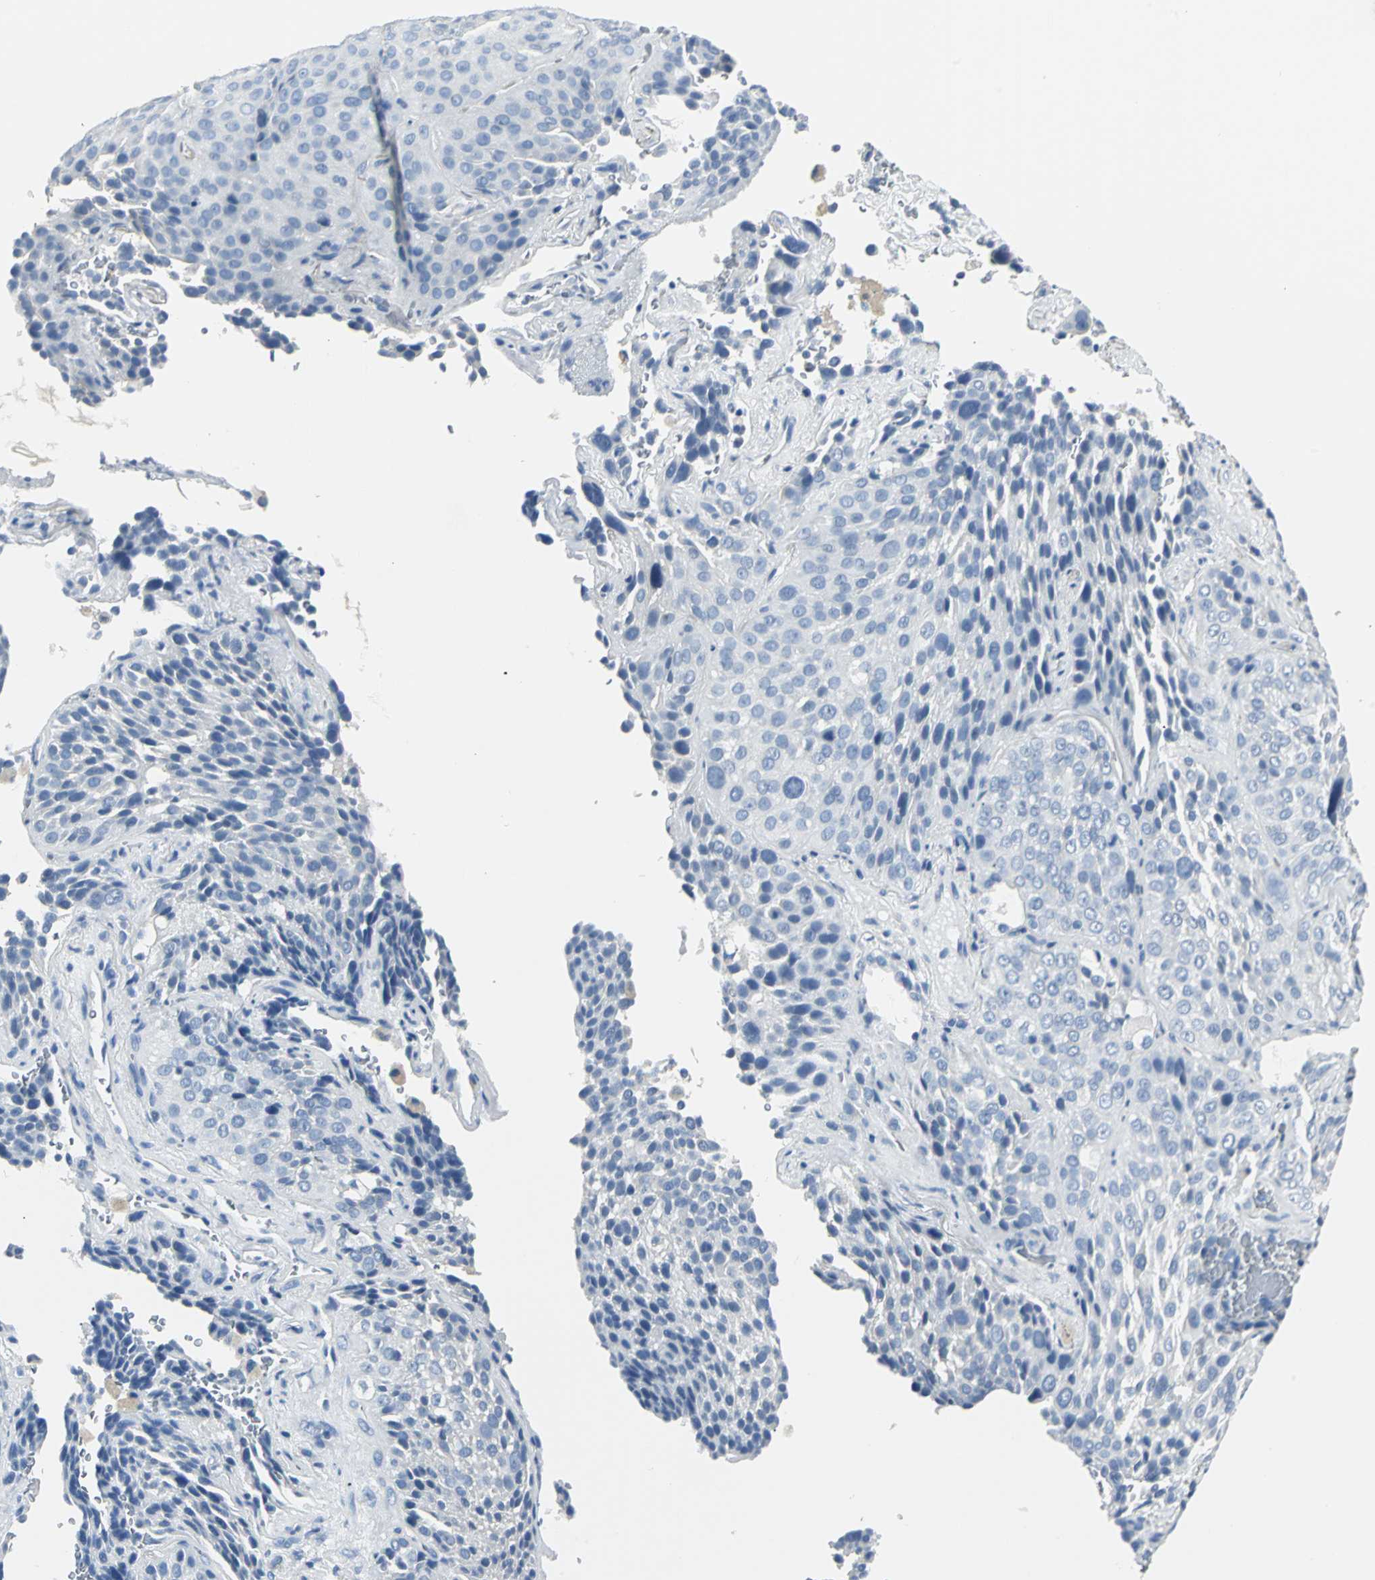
{"staining": {"intensity": "negative", "quantity": "none", "location": "none"}, "tissue": "lung cancer", "cell_type": "Tumor cells", "image_type": "cancer", "snomed": [{"axis": "morphology", "description": "Squamous cell carcinoma, NOS"}, {"axis": "topography", "description": "Lung"}], "caption": "Micrograph shows no protein expression in tumor cells of lung cancer tissue. (DAB (3,3'-diaminobenzidine) immunohistochemistry, high magnification).", "gene": "RIPOR1", "patient": {"sex": "male", "age": 54}}